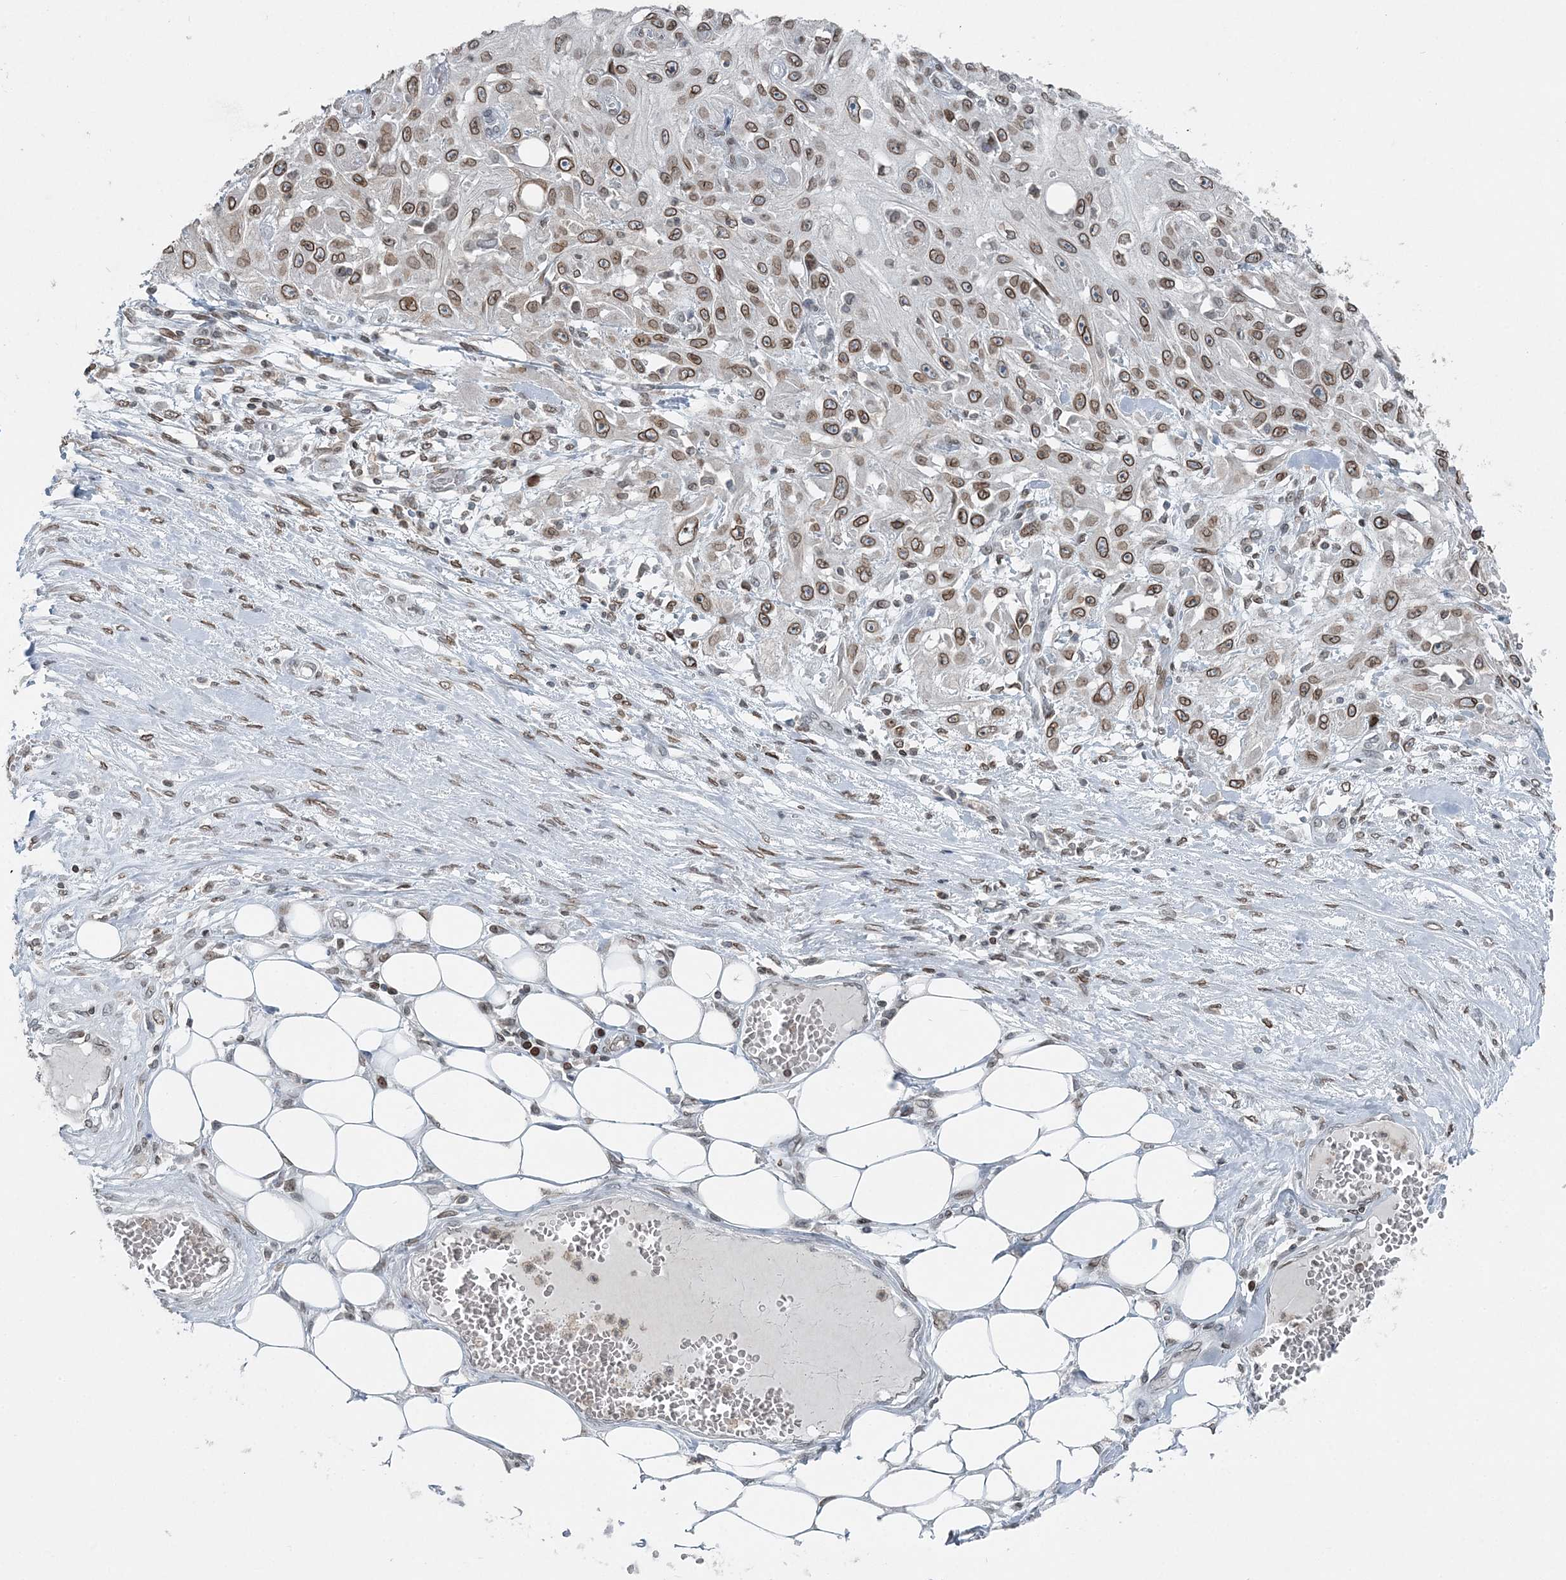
{"staining": {"intensity": "moderate", "quantity": ">75%", "location": "cytoplasmic/membranous,nuclear"}, "tissue": "skin cancer", "cell_type": "Tumor cells", "image_type": "cancer", "snomed": [{"axis": "morphology", "description": "Squamous cell carcinoma, NOS"}, {"axis": "morphology", "description": "Squamous cell carcinoma, metastatic, NOS"}, {"axis": "topography", "description": "Skin"}, {"axis": "topography", "description": "Lymph node"}], "caption": "Skin cancer (squamous cell carcinoma) was stained to show a protein in brown. There is medium levels of moderate cytoplasmic/membranous and nuclear staining in approximately >75% of tumor cells.", "gene": "GJD4", "patient": {"sex": "male", "age": 75}}